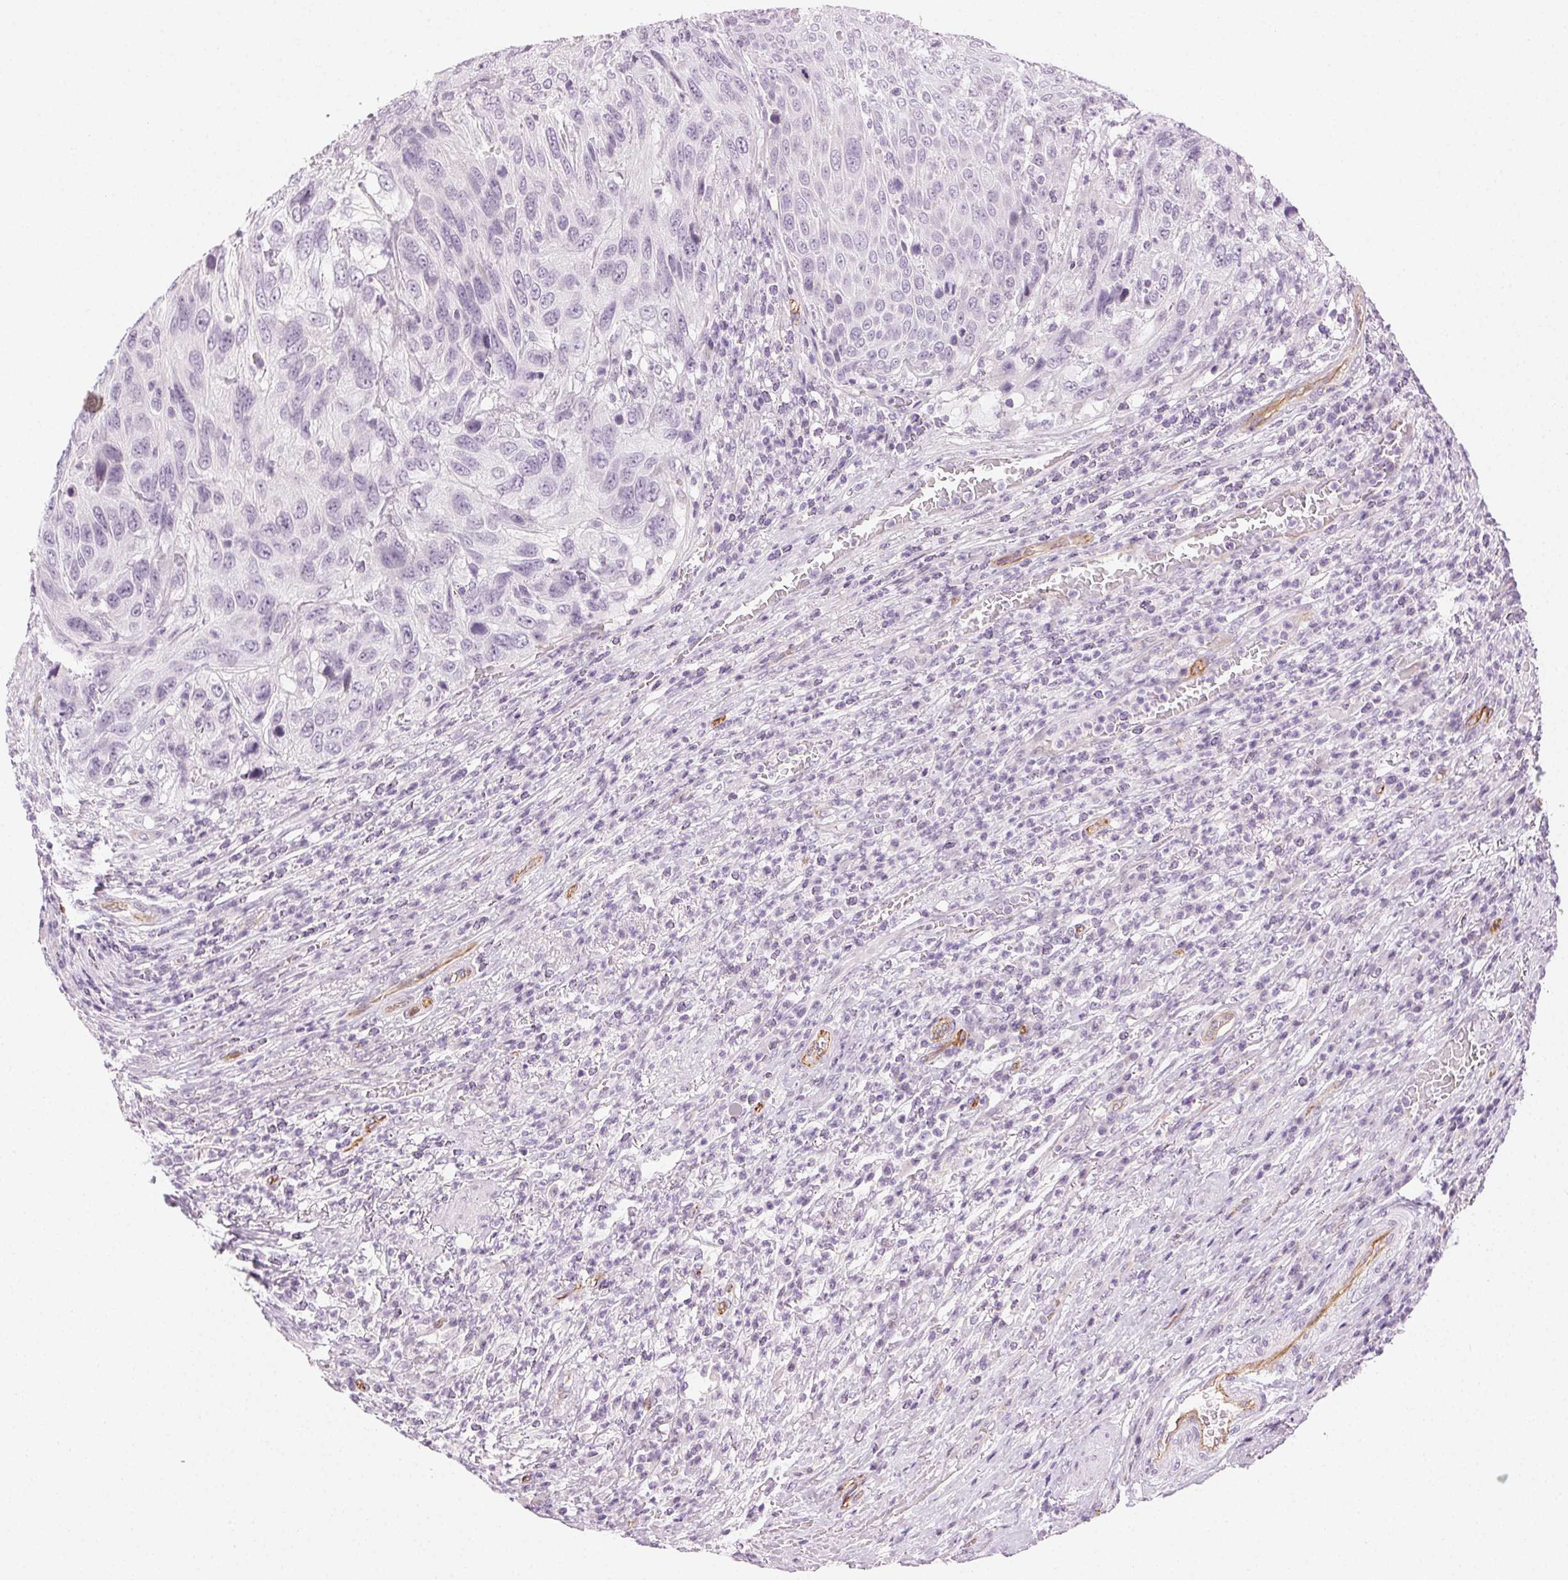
{"staining": {"intensity": "negative", "quantity": "none", "location": "none"}, "tissue": "urothelial cancer", "cell_type": "Tumor cells", "image_type": "cancer", "snomed": [{"axis": "morphology", "description": "Urothelial carcinoma, High grade"}, {"axis": "topography", "description": "Urinary bladder"}], "caption": "This is an immunohistochemistry (IHC) histopathology image of urothelial carcinoma (high-grade). There is no positivity in tumor cells.", "gene": "AIF1L", "patient": {"sex": "female", "age": 70}}